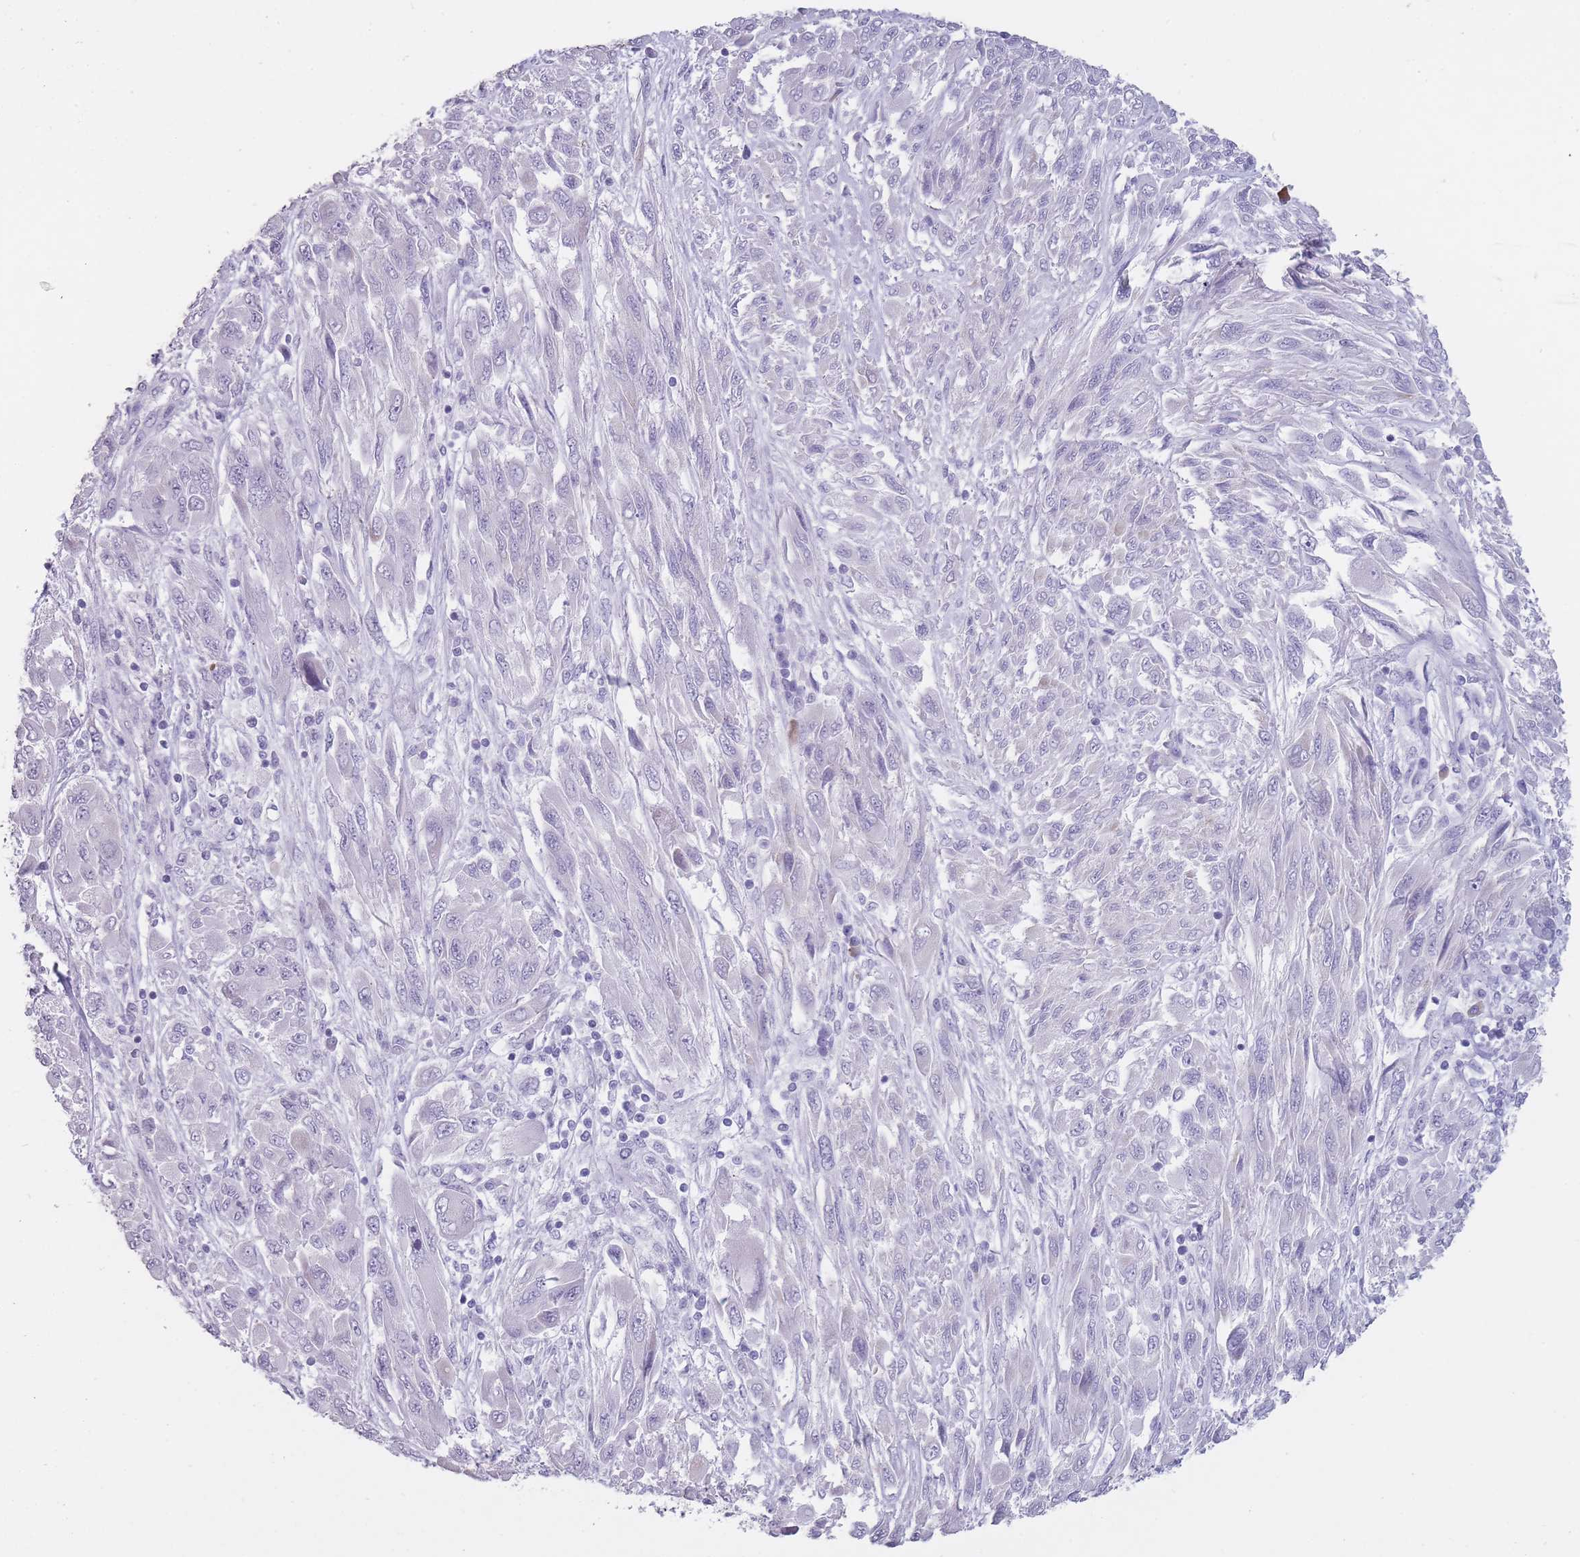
{"staining": {"intensity": "negative", "quantity": "none", "location": "none"}, "tissue": "melanoma", "cell_type": "Tumor cells", "image_type": "cancer", "snomed": [{"axis": "morphology", "description": "Malignant melanoma, NOS"}, {"axis": "topography", "description": "Skin"}], "caption": "This is a histopathology image of immunohistochemistry staining of melanoma, which shows no staining in tumor cells.", "gene": "DCANP1", "patient": {"sex": "female", "age": 91}}